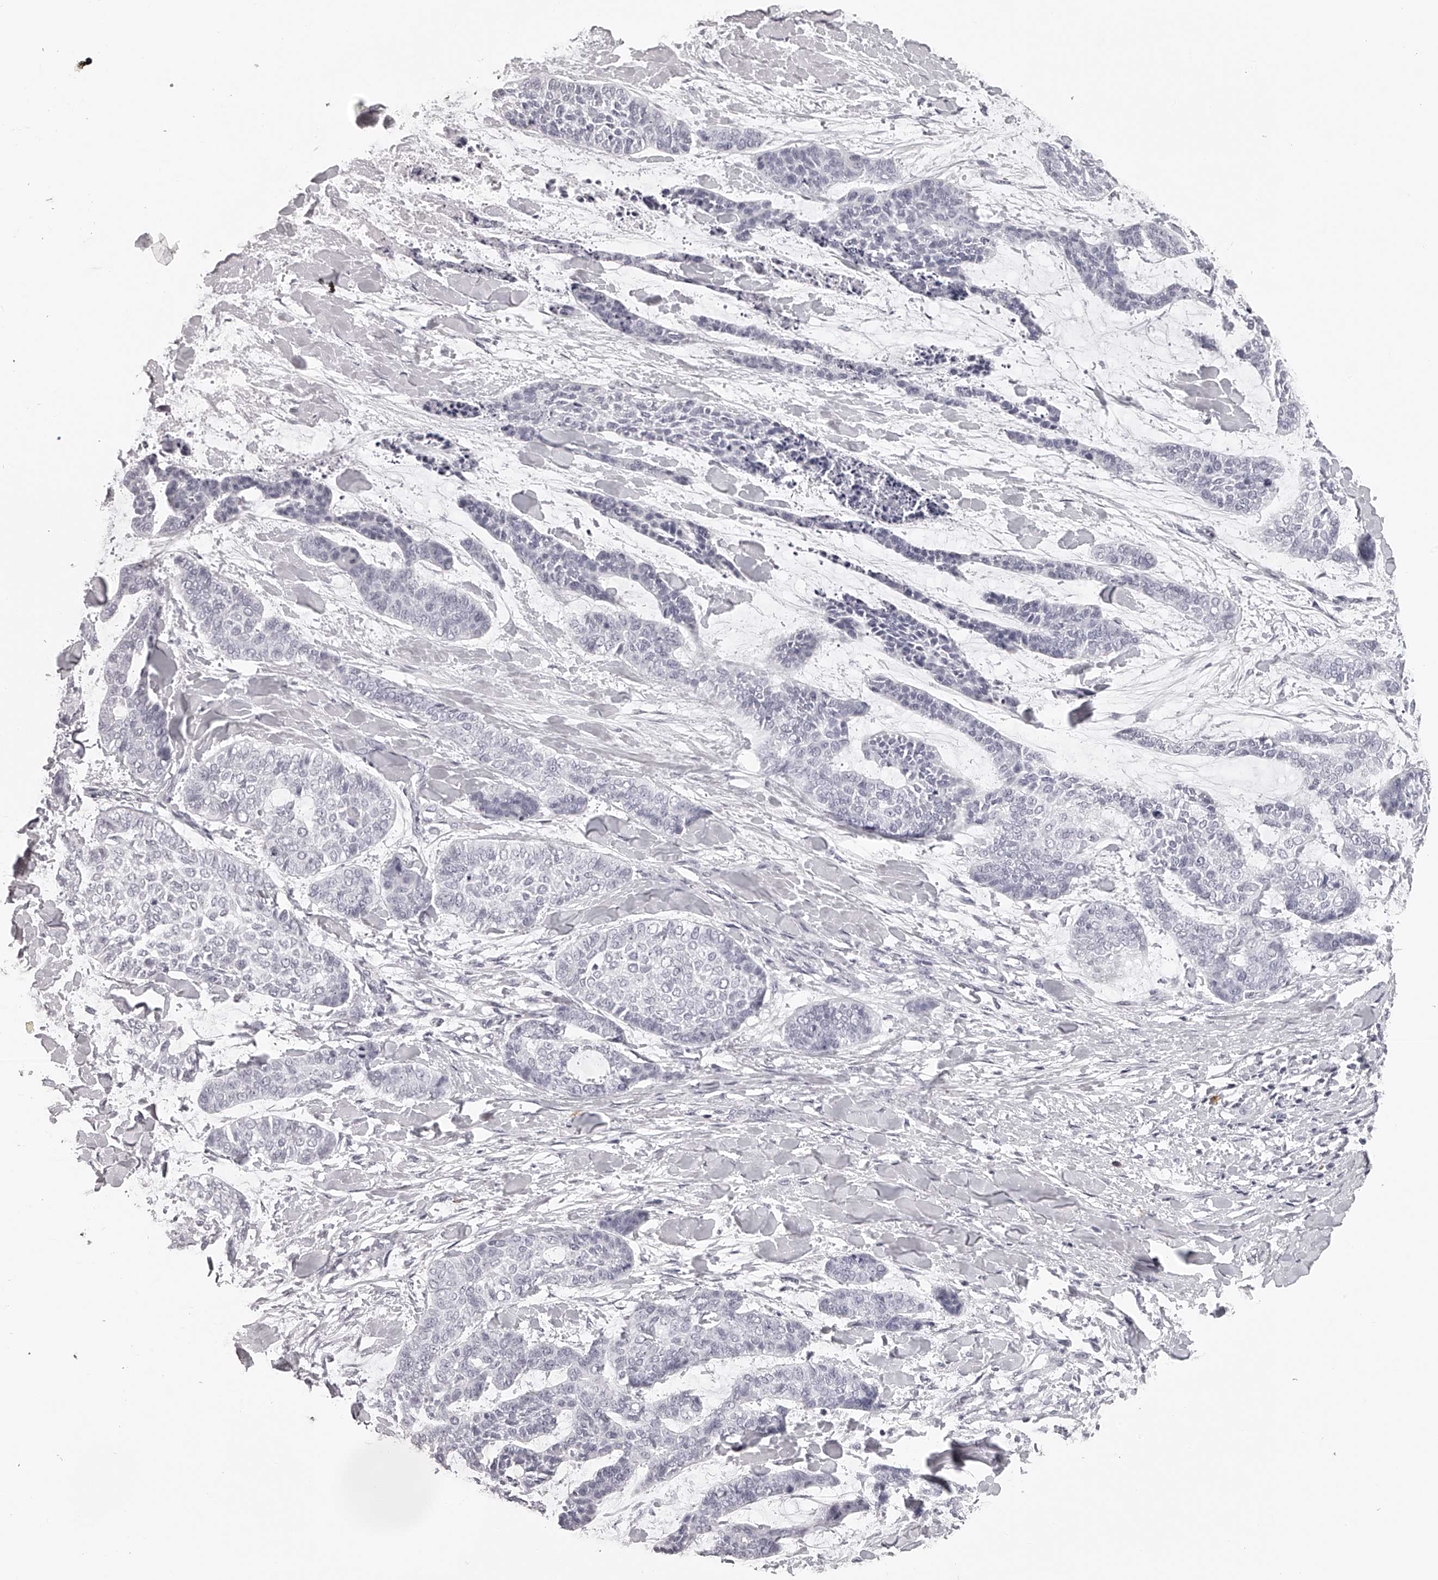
{"staining": {"intensity": "negative", "quantity": "none", "location": "none"}, "tissue": "skin cancer", "cell_type": "Tumor cells", "image_type": "cancer", "snomed": [{"axis": "morphology", "description": "Basal cell carcinoma"}, {"axis": "topography", "description": "Skin"}], "caption": "Tumor cells show no significant expression in skin cancer (basal cell carcinoma).", "gene": "SEC11C", "patient": {"sex": "female", "age": 64}}